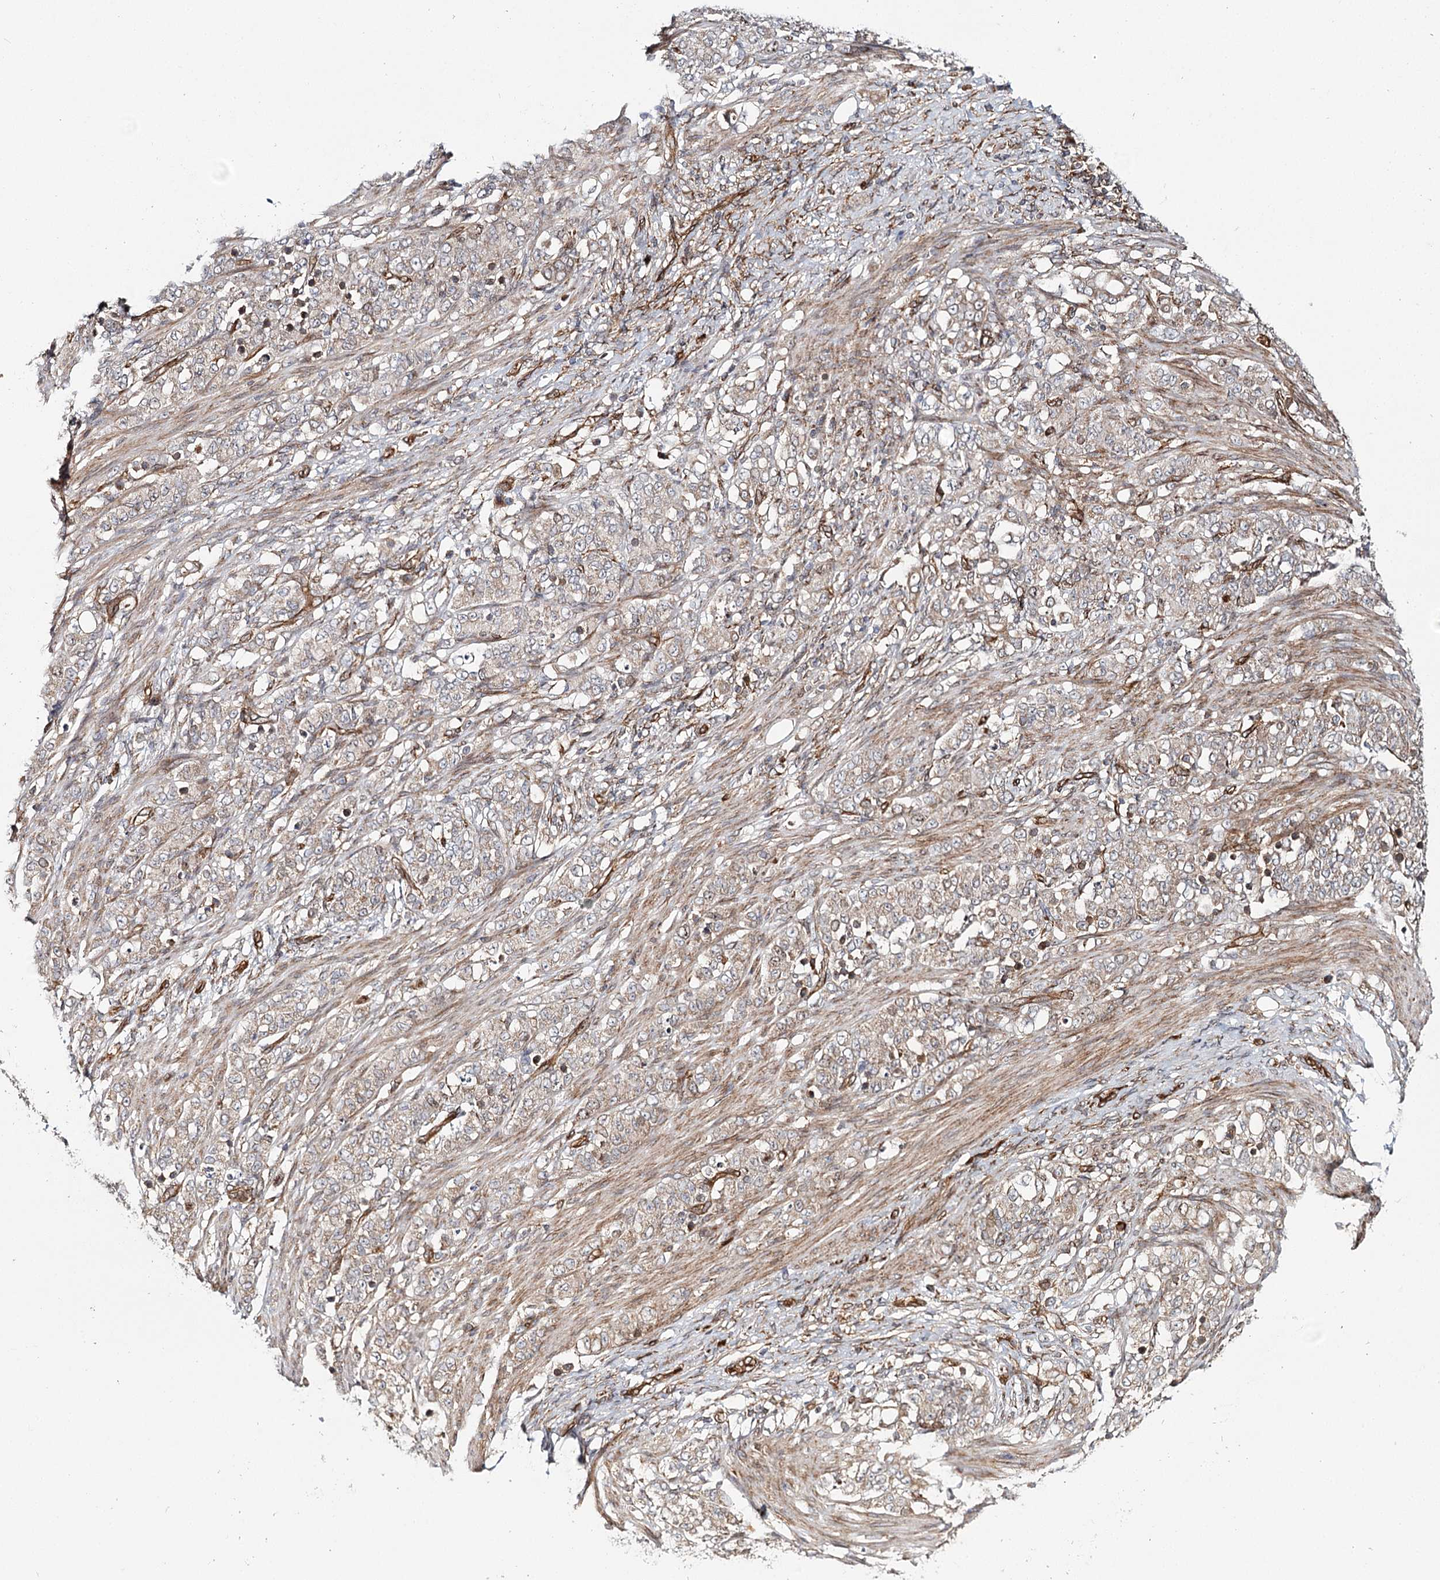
{"staining": {"intensity": "moderate", "quantity": "25%-75%", "location": "cytoplasmic/membranous"}, "tissue": "stomach cancer", "cell_type": "Tumor cells", "image_type": "cancer", "snomed": [{"axis": "morphology", "description": "Adenocarcinoma, NOS"}, {"axis": "topography", "description": "Stomach"}], "caption": "Immunohistochemistry micrograph of neoplastic tissue: human stomach adenocarcinoma stained using immunohistochemistry (IHC) displays medium levels of moderate protein expression localized specifically in the cytoplasmic/membranous of tumor cells, appearing as a cytoplasmic/membranous brown color.", "gene": "MKNK1", "patient": {"sex": "female", "age": 79}}